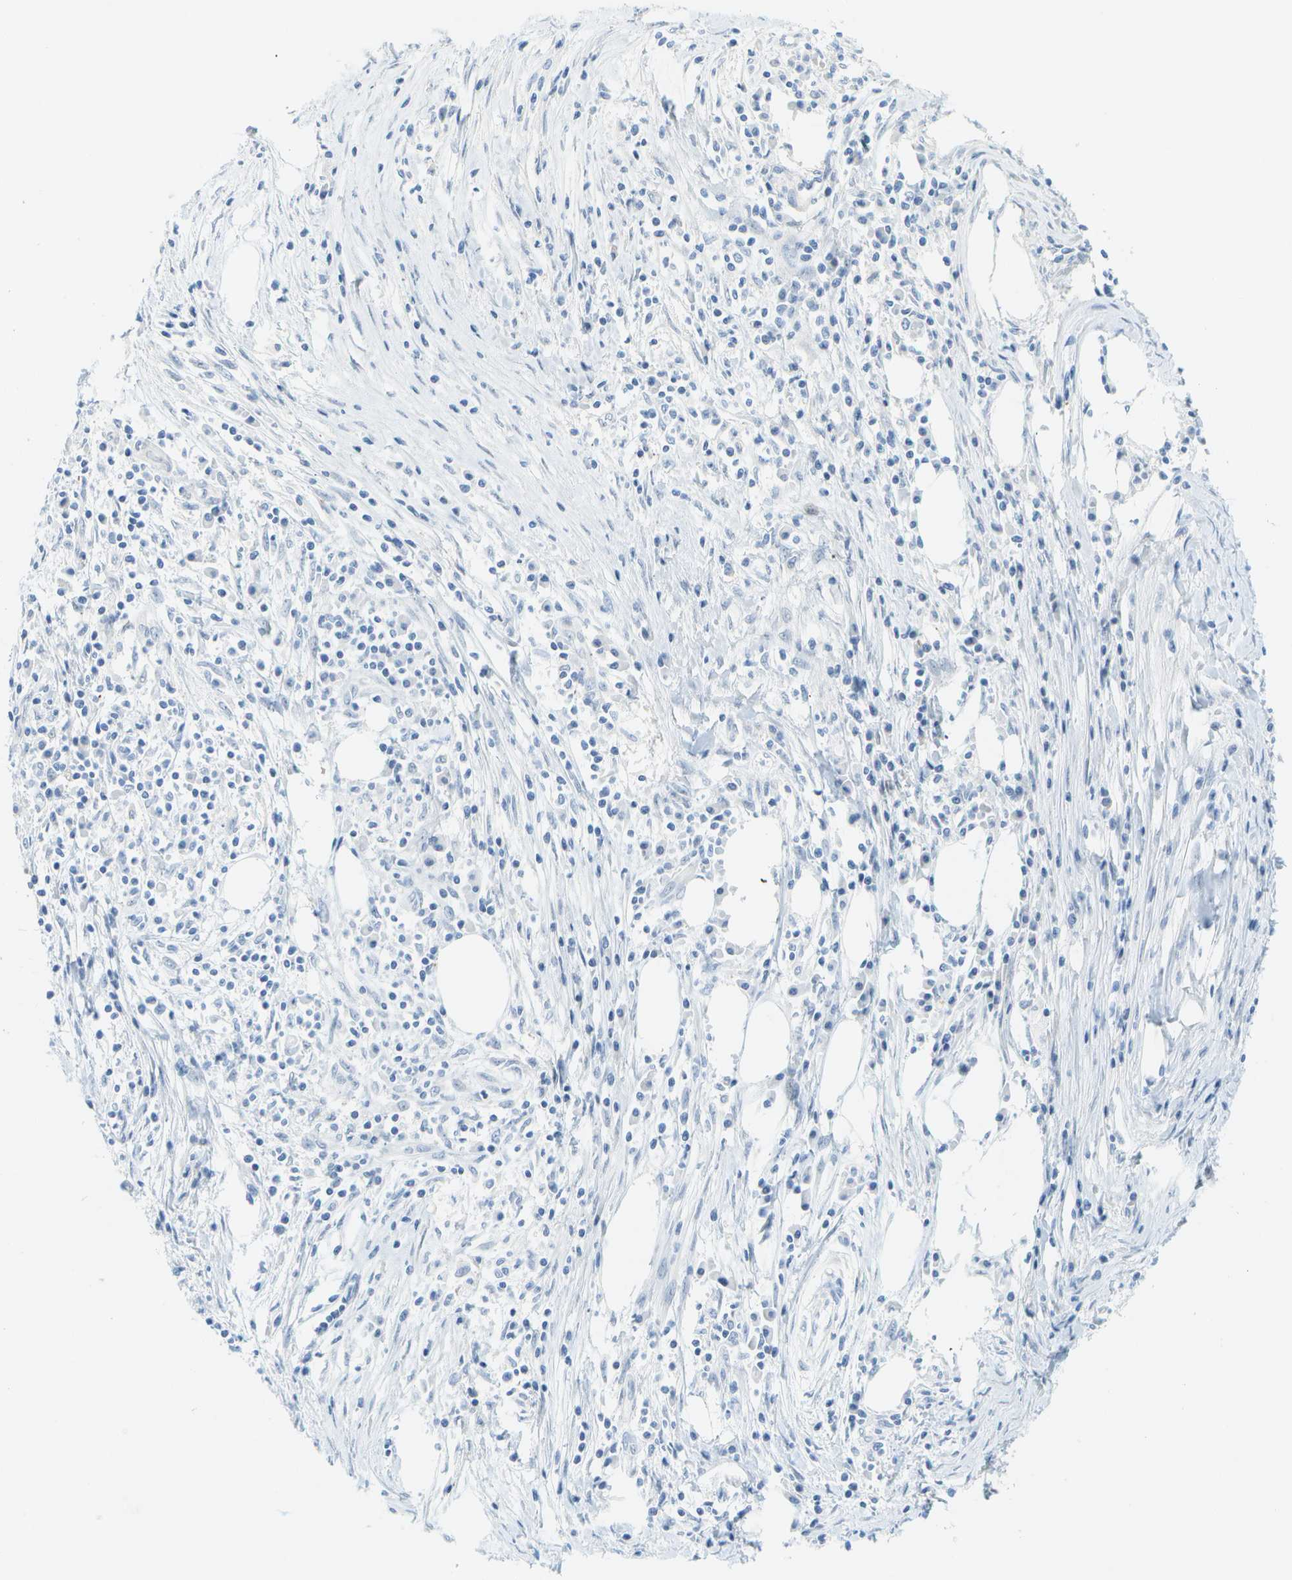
{"staining": {"intensity": "weak", "quantity": "<25%", "location": "cytoplasmic/membranous"}, "tissue": "pancreatic cancer", "cell_type": "Tumor cells", "image_type": "cancer", "snomed": [{"axis": "morphology", "description": "Adenocarcinoma, NOS"}, {"axis": "topography", "description": "Pancreas"}], "caption": "IHC of human pancreatic adenocarcinoma reveals no positivity in tumor cells.", "gene": "CUL9", "patient": {"sex": "female", "age": 70}}